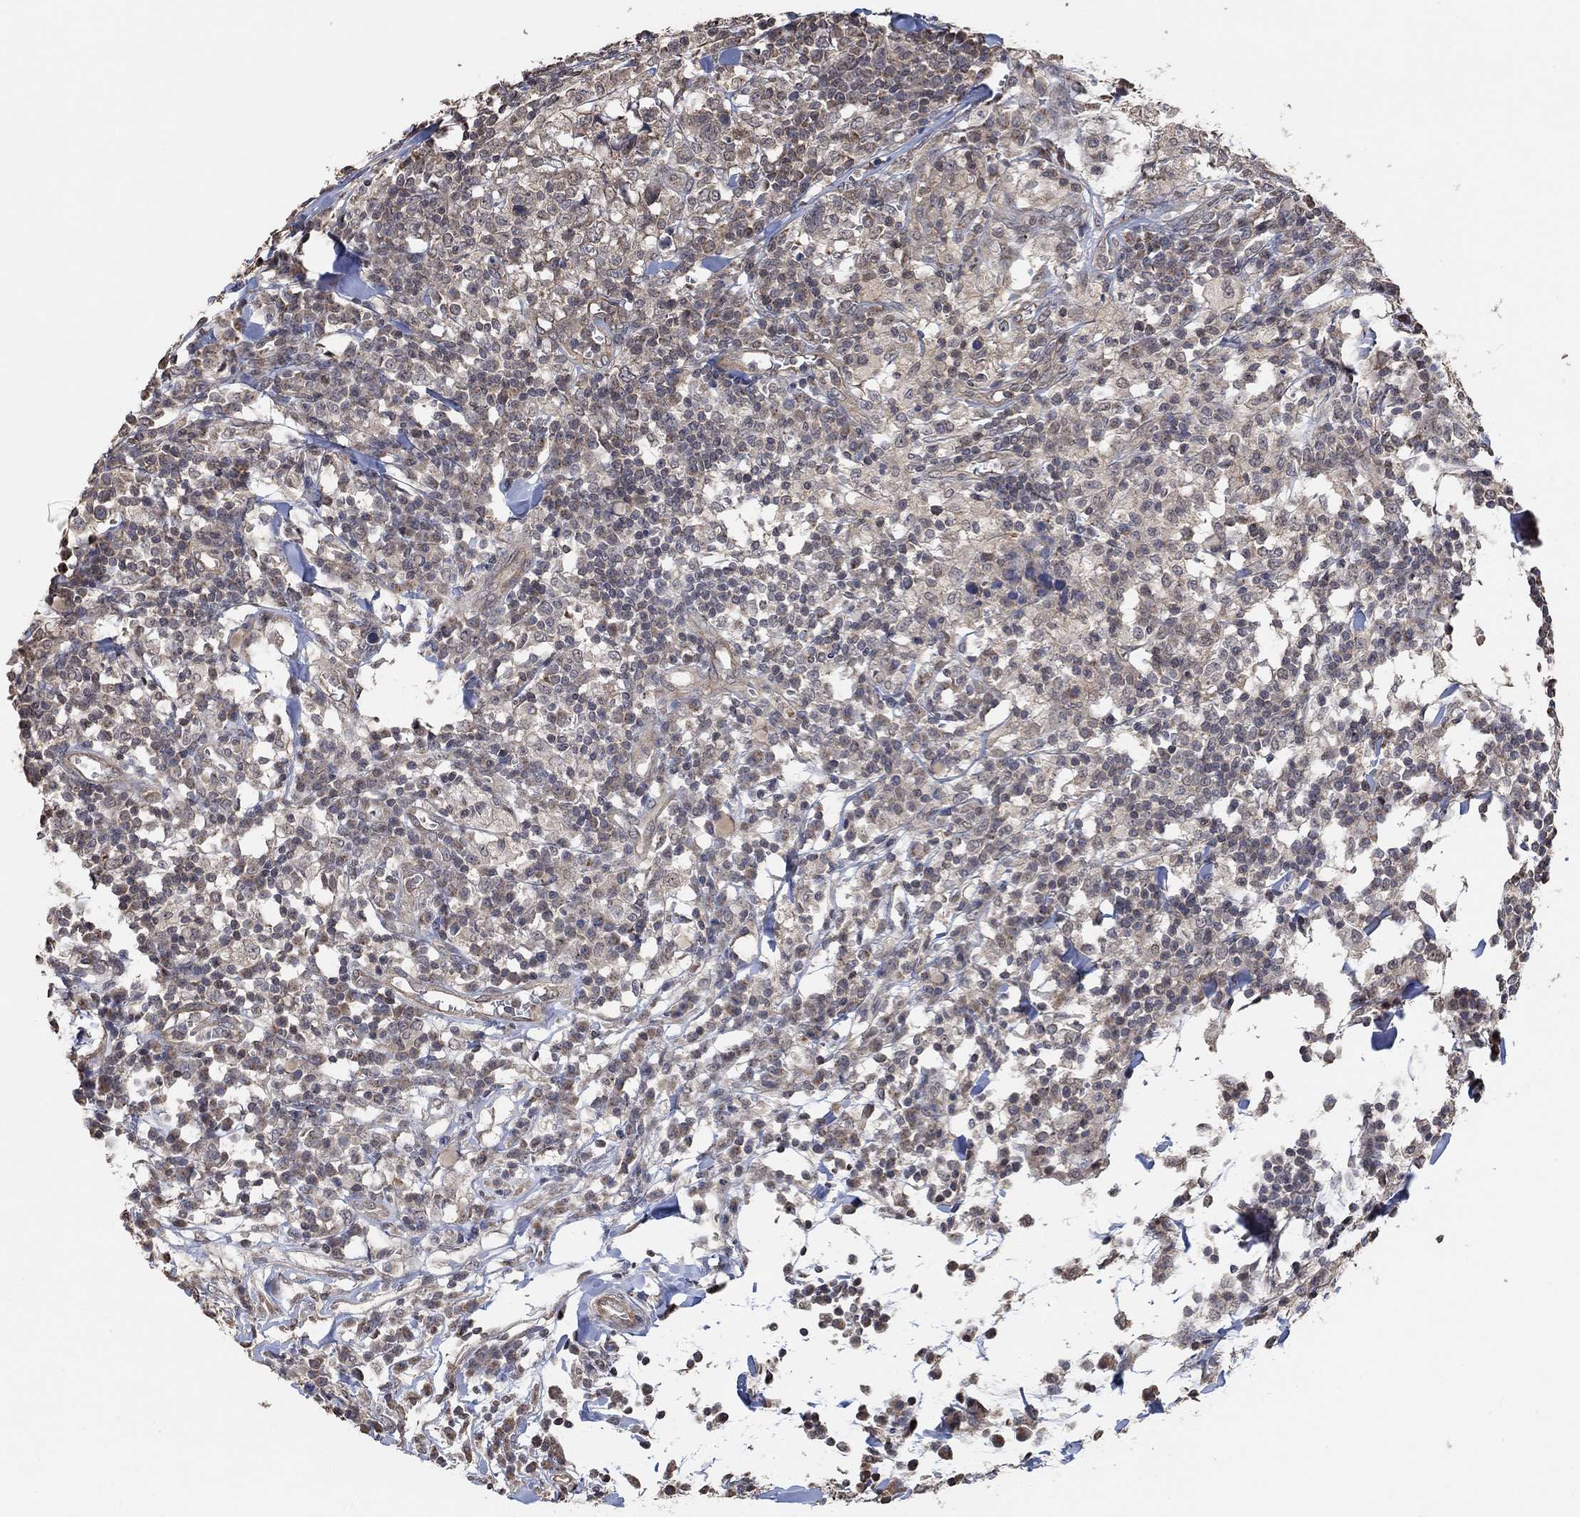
{"staining": {"intensity": "weak", "quantity": "<25%", "location": "cytoplasmic/membranous"}, "tissue": "breast cancer", "cell_type": "Tumor cells", "image_type": "cancer", "snomed": [{"axis": "morphology", "description": "Duct carcinoma"}, {"axis": "topography", "description": "Breast"}], "caption": "An IHC image of infiltrating ductal carcinoma (breast) is shown. There is no staining in tumor cells of infiltrating ductal carcinoma (breast). (DAB IHC, high magnification).", "gene": "UNC5B", "patient": {"sex": "female", "age": 30}}